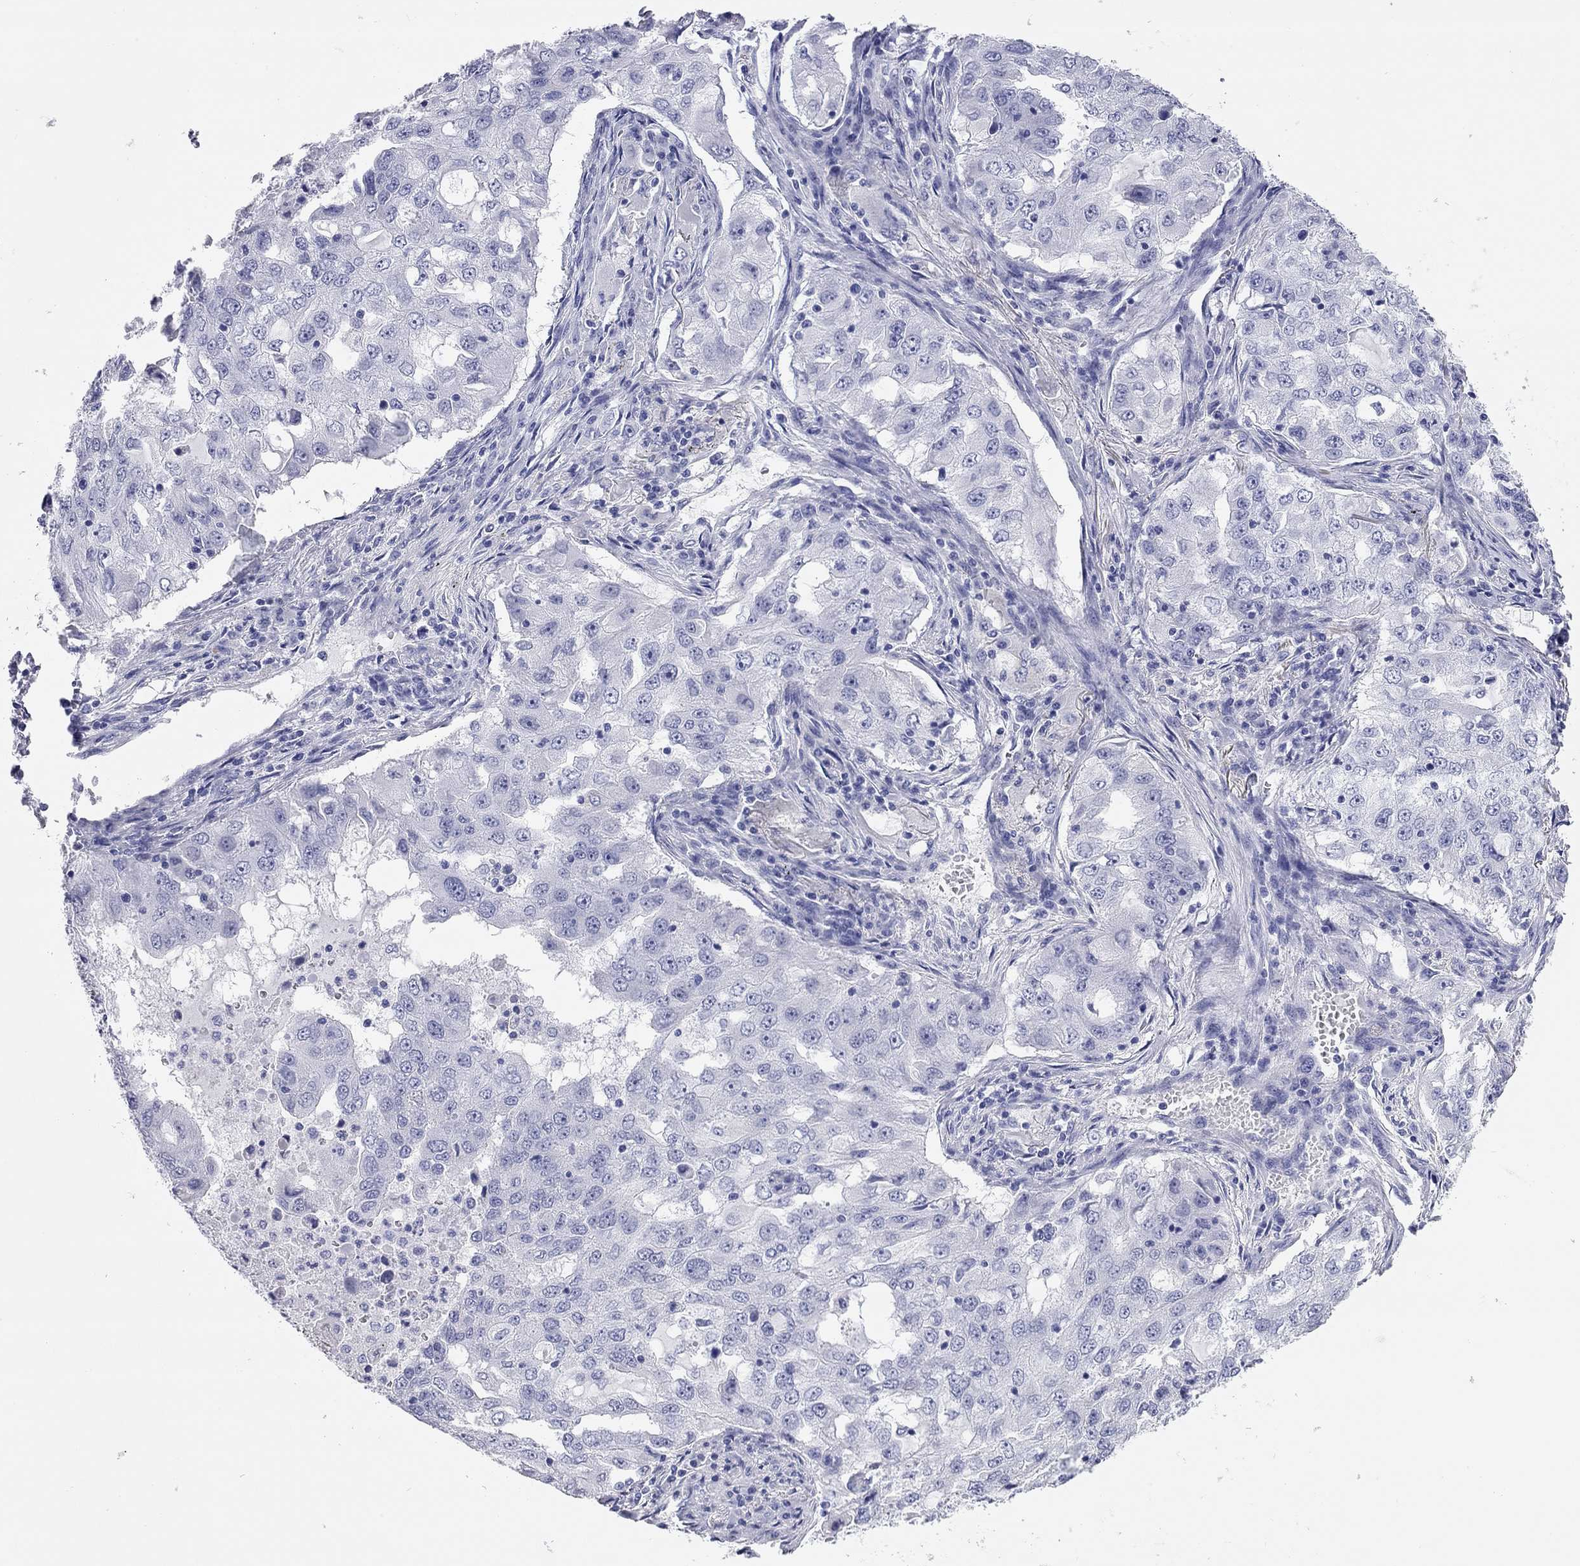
{"staining": {"intensity": "negative", "quantity": "none", "location": "none"}, "tissue": "lung cancer", "cell_type": "Tumor cells", "image_type": "cancer", "snomed": [{"axis": "morphology", "description": "Adenocarcinoma, NOS"}, {"axis": "topography", "description": "Lung"}], "caption": "Immunohistochemistry photomicrograph of neoplastic tissue: human adenocarcinoma (lung) stained with DAB (3,3'-diaminobenzidine) demonstrates no significant protein positivity in tumor cells.", "gene": "TMEM221", "patient": {"sex": "female", "age": 61}}